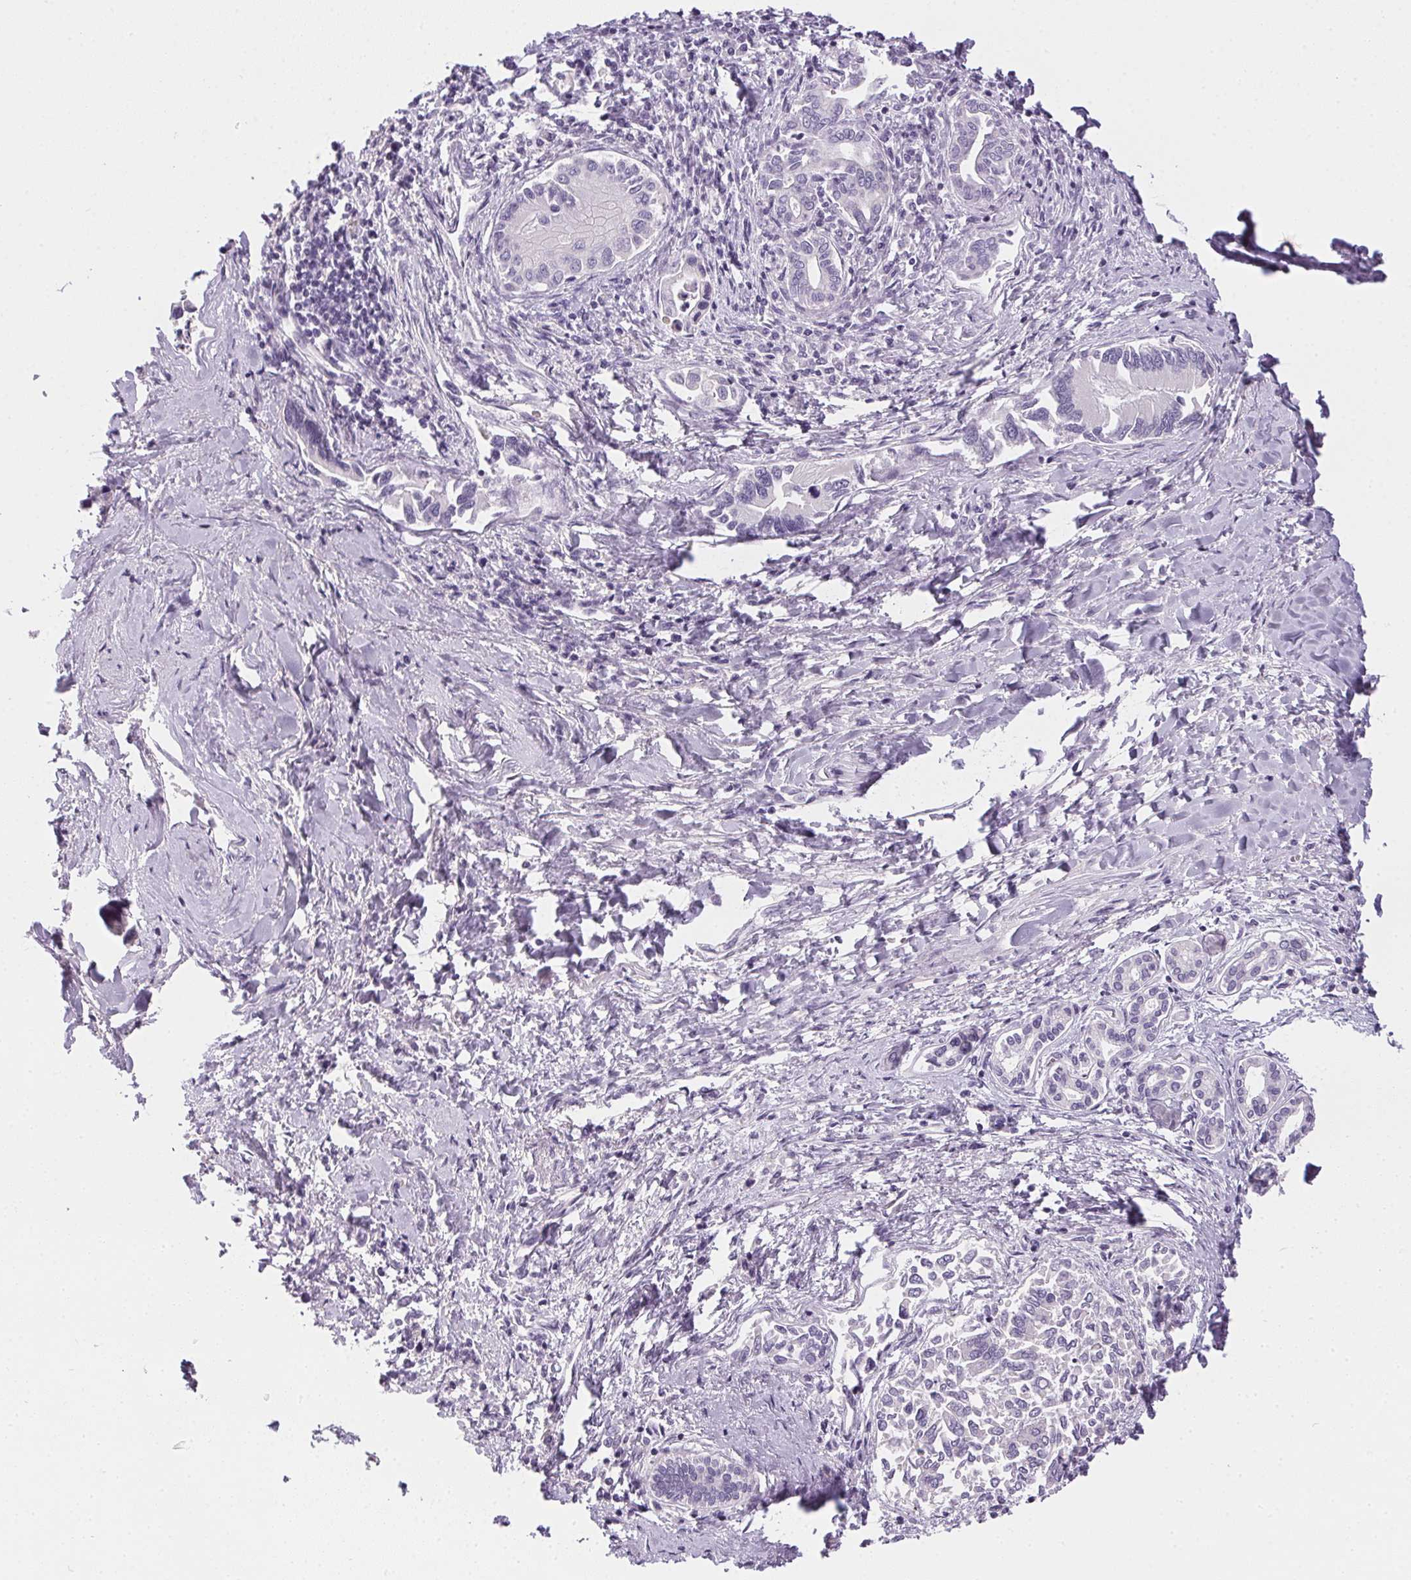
{"staining": {"intensity": "negative", "quantity": "none", "location": "none"}, "tissue": "liver cancer", "cell_type": "Tumor cells", "image_type": "cancer", "snomed": [{"axis": "morphology", "description": "Cholangiocarcinoma"}, {"axis": "topography", "description": "Liver"}], "caption": "Immunohistochemistry (IHC) photomicrograph of liver cancer (cholangiocarcinoma) stained for a protein (brown), which reveals no expression in tumor cells.", "gene": "GSDMC", "patient": {"sex": "male", "age": 66}}